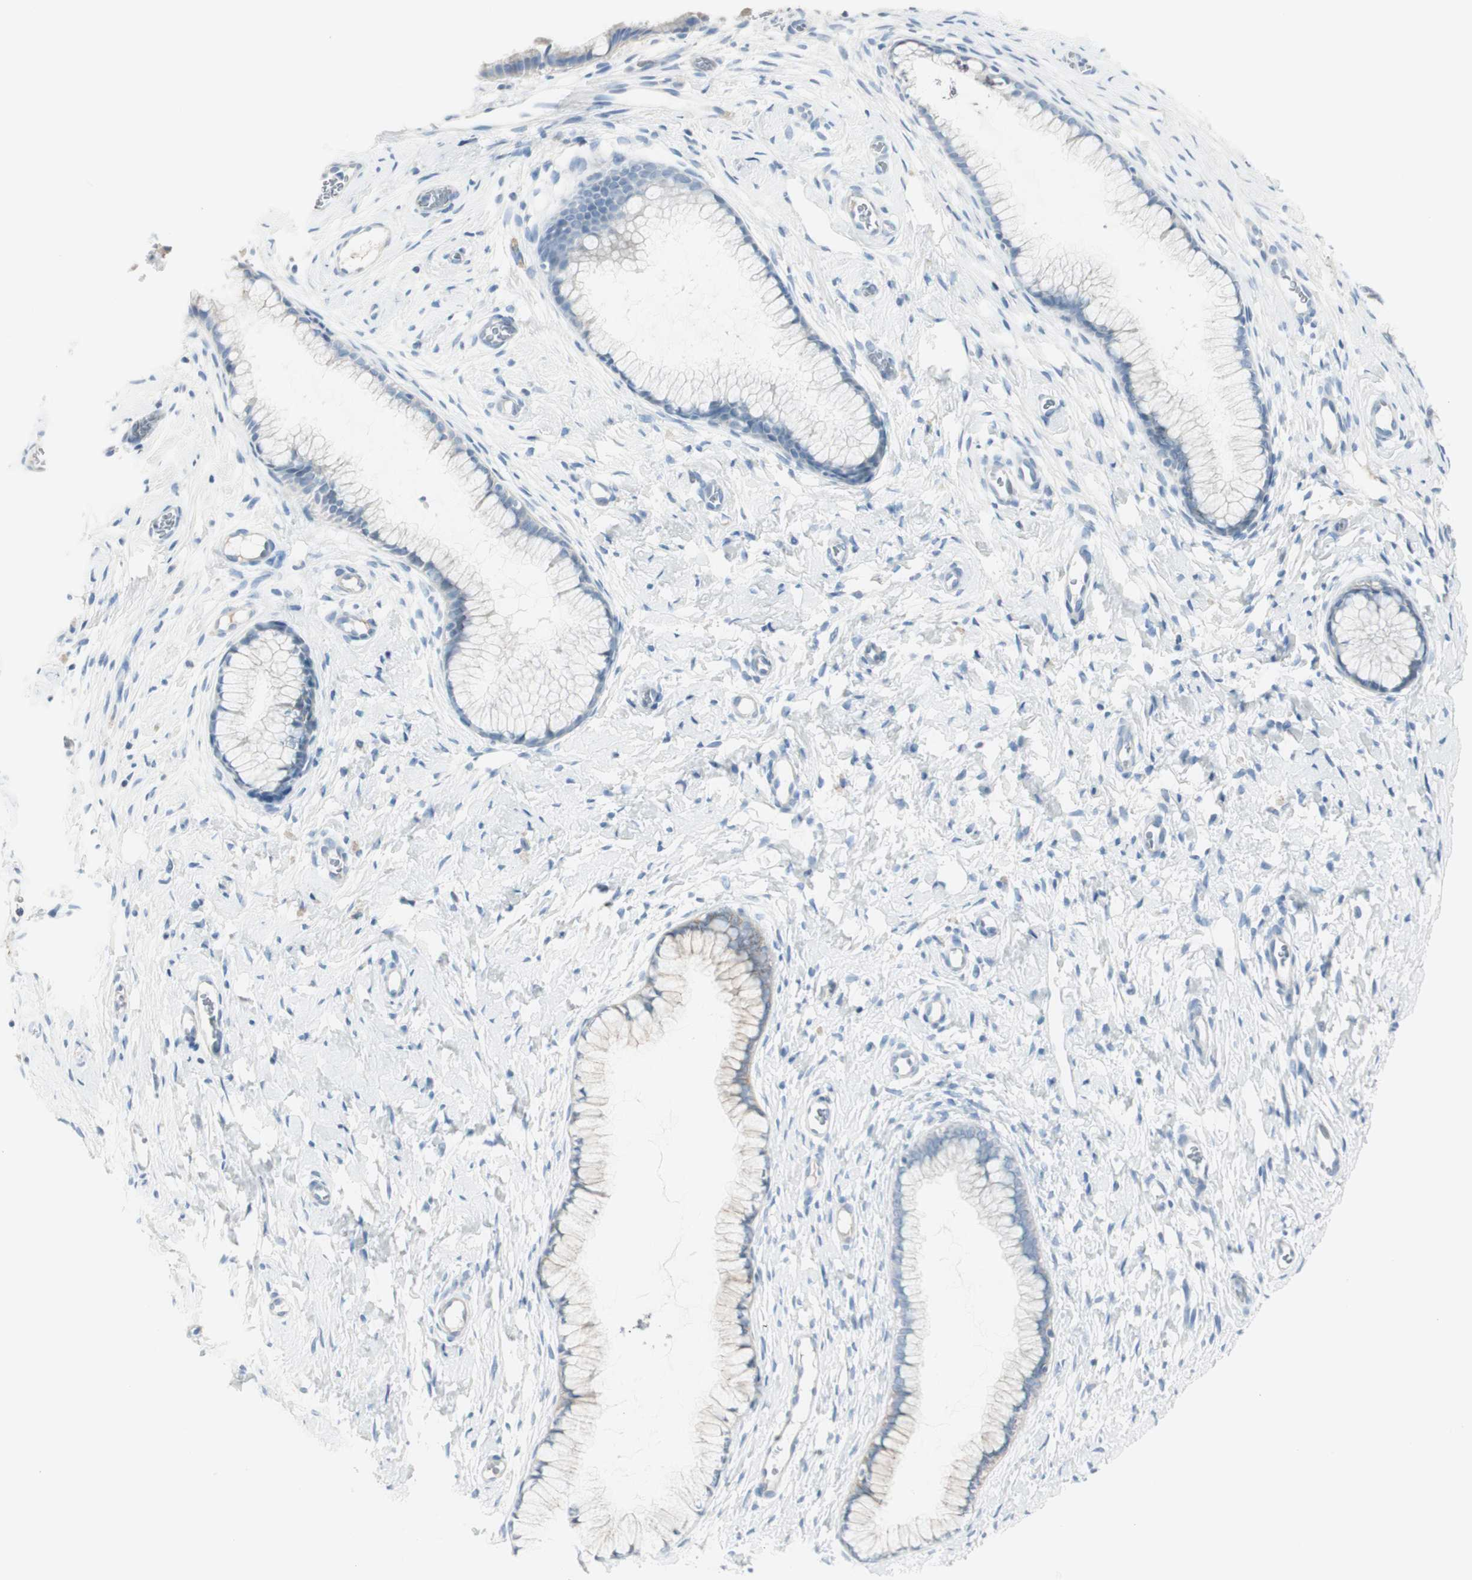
{"staining": {"intensity": "negative", "quantity": "none", "location": "none"}, "tissue": "cervix", "cell_type": "Glandular cells", "image_type": "normal", "snomed": [{"axis": "morphology", "description": "Normal tissue, NOS"}, {"axis": "topography", "description": "Cervix"}], "caption": "DAB immunohistochemical staining of normal human cervix demonstrates no significant positivity in glandular cells.", "gene": "CDHR5", "patient": {"sex": "female", "age": 65}}